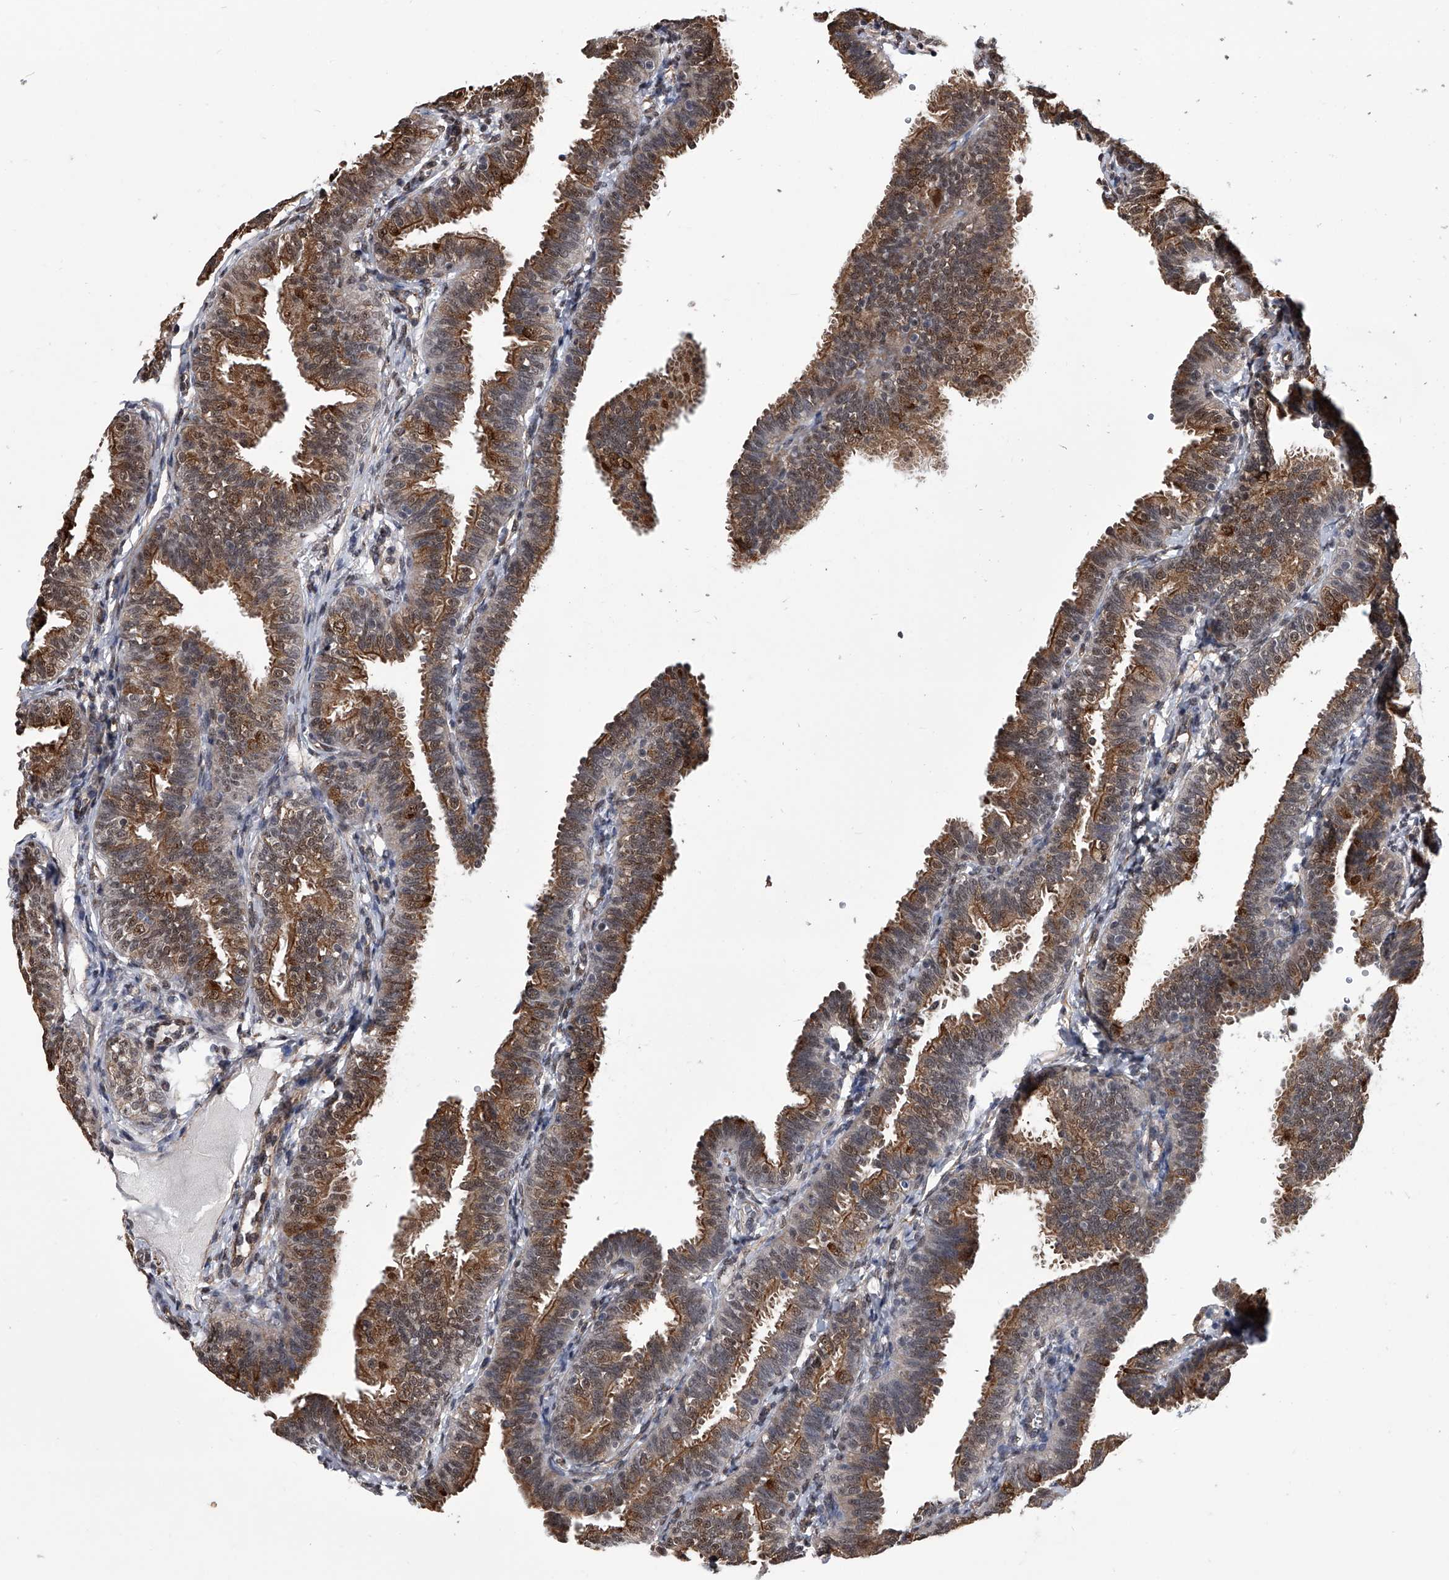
{"staining": {"intensity": "moderate", "quantity": ">75%", "location": "cytoplasmic/membranous,nuclear"}, "tissue": "fallopian tube", "cell_type": "Glandular cells", "image_type": "normal", "snomed": [{"axis": "morphology", "description": "Normal tissue, NOS"}, {"axis": "topography", "description": "Fallopian tube"}], "caption": "Immunohistochemistry micrograph of normal fallopian tube: human fallopian tube stained using immunohistochemistry exhibits medium levels of moderate protein expression localized specifically in the cytoplasmic/membranous,nuclear of glandular cells, appearing as a cytoplasmic/membranous,nuclear brown color.", "gene": "ZNF76", "patient": {"sex": "female", "age": 35}}